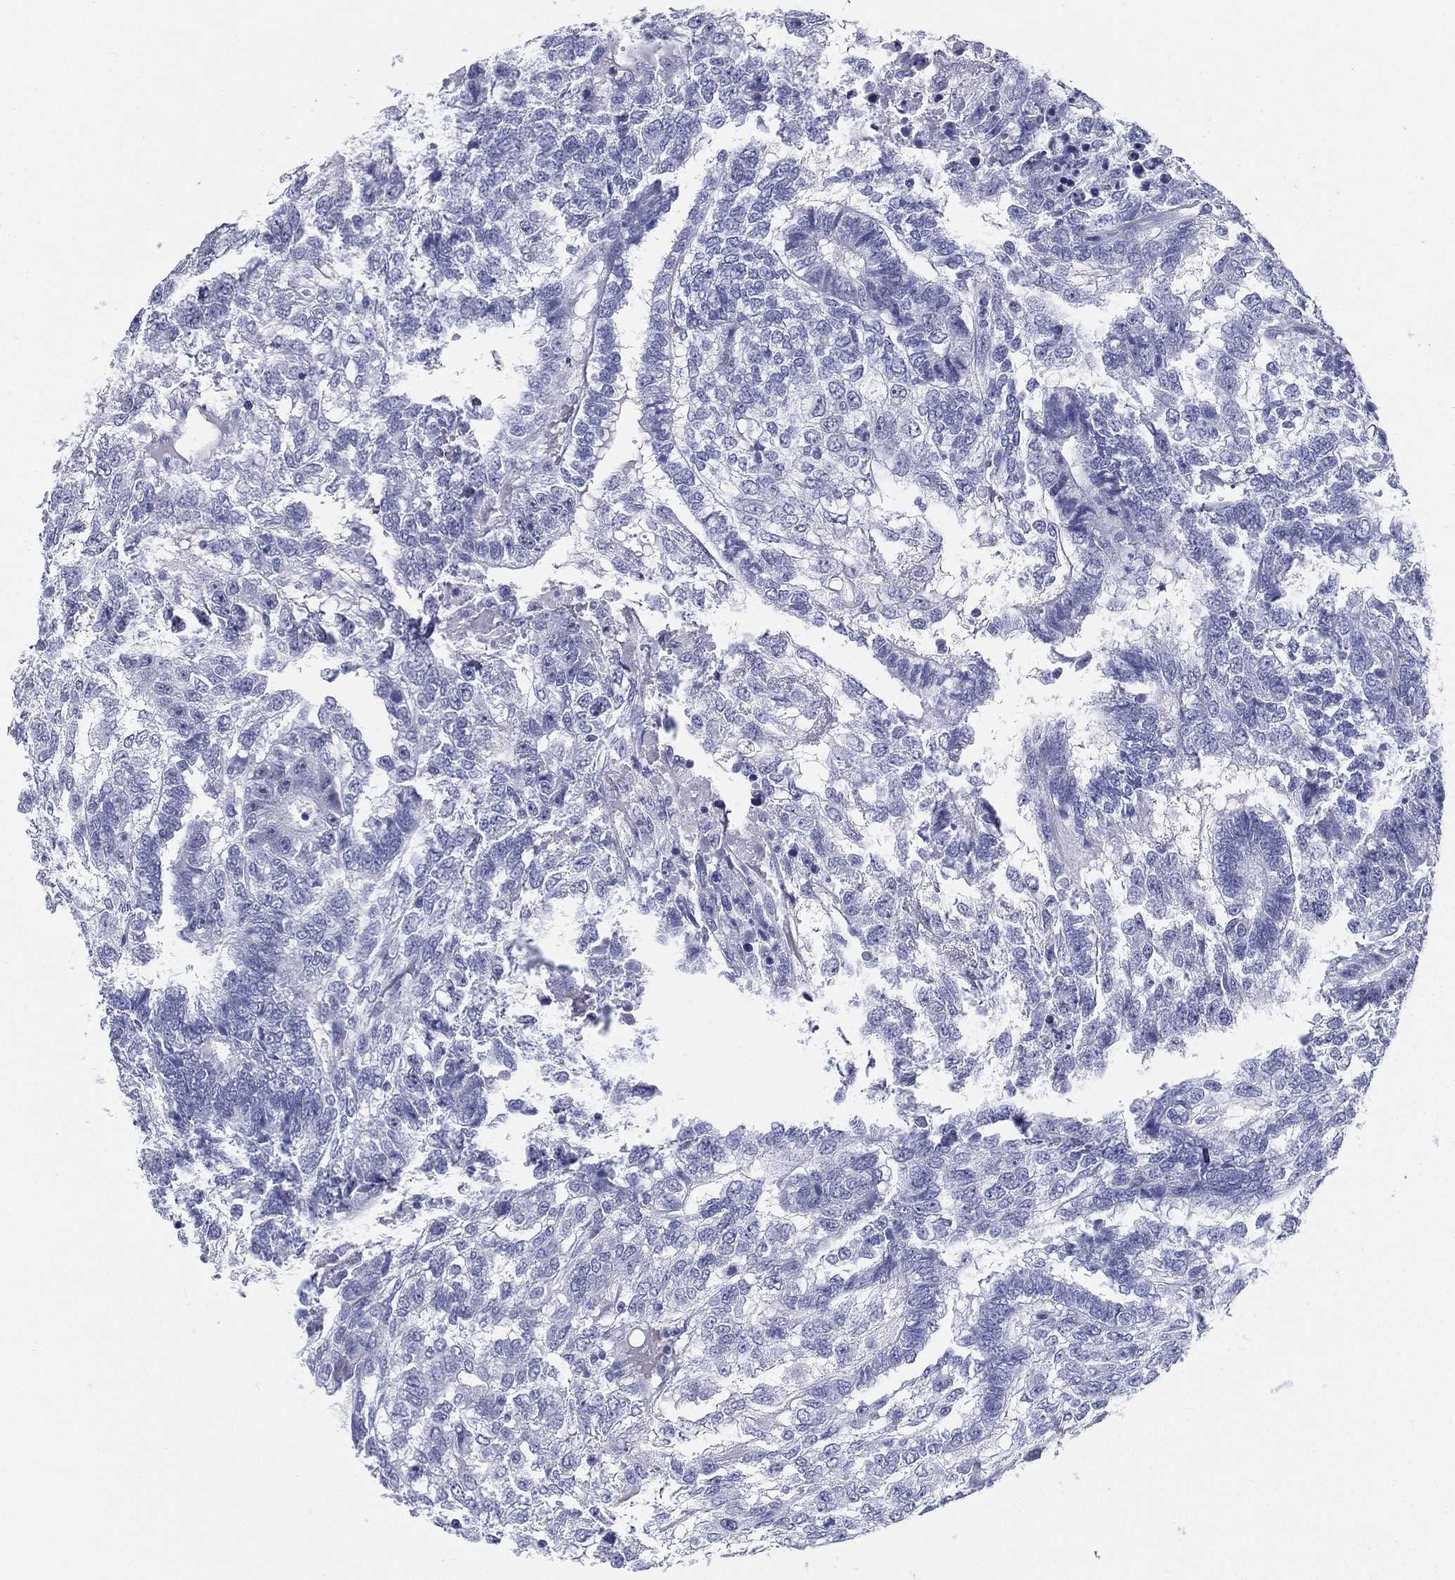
{"staining": {"intensity": "negative", "quantity": "none", "location": "none"}, "tissue": "testis cancer", "cell_type": "Tumor cells", "image_type": "cancer", "snomed": [{"axis": "morphology", "description": "Seminoma, NOS"}, {"axis": "morphology", "description": "Carcinoma, Embryonal, NOS"}, {"axis": "topography", "description": "Testis"}], "caption": "This is an IHC image of testis cancer (seminoma). There is no staining in tumor cells.", "gene": "ATP1B2", "patient": {"sex": "male", "age": 41}}